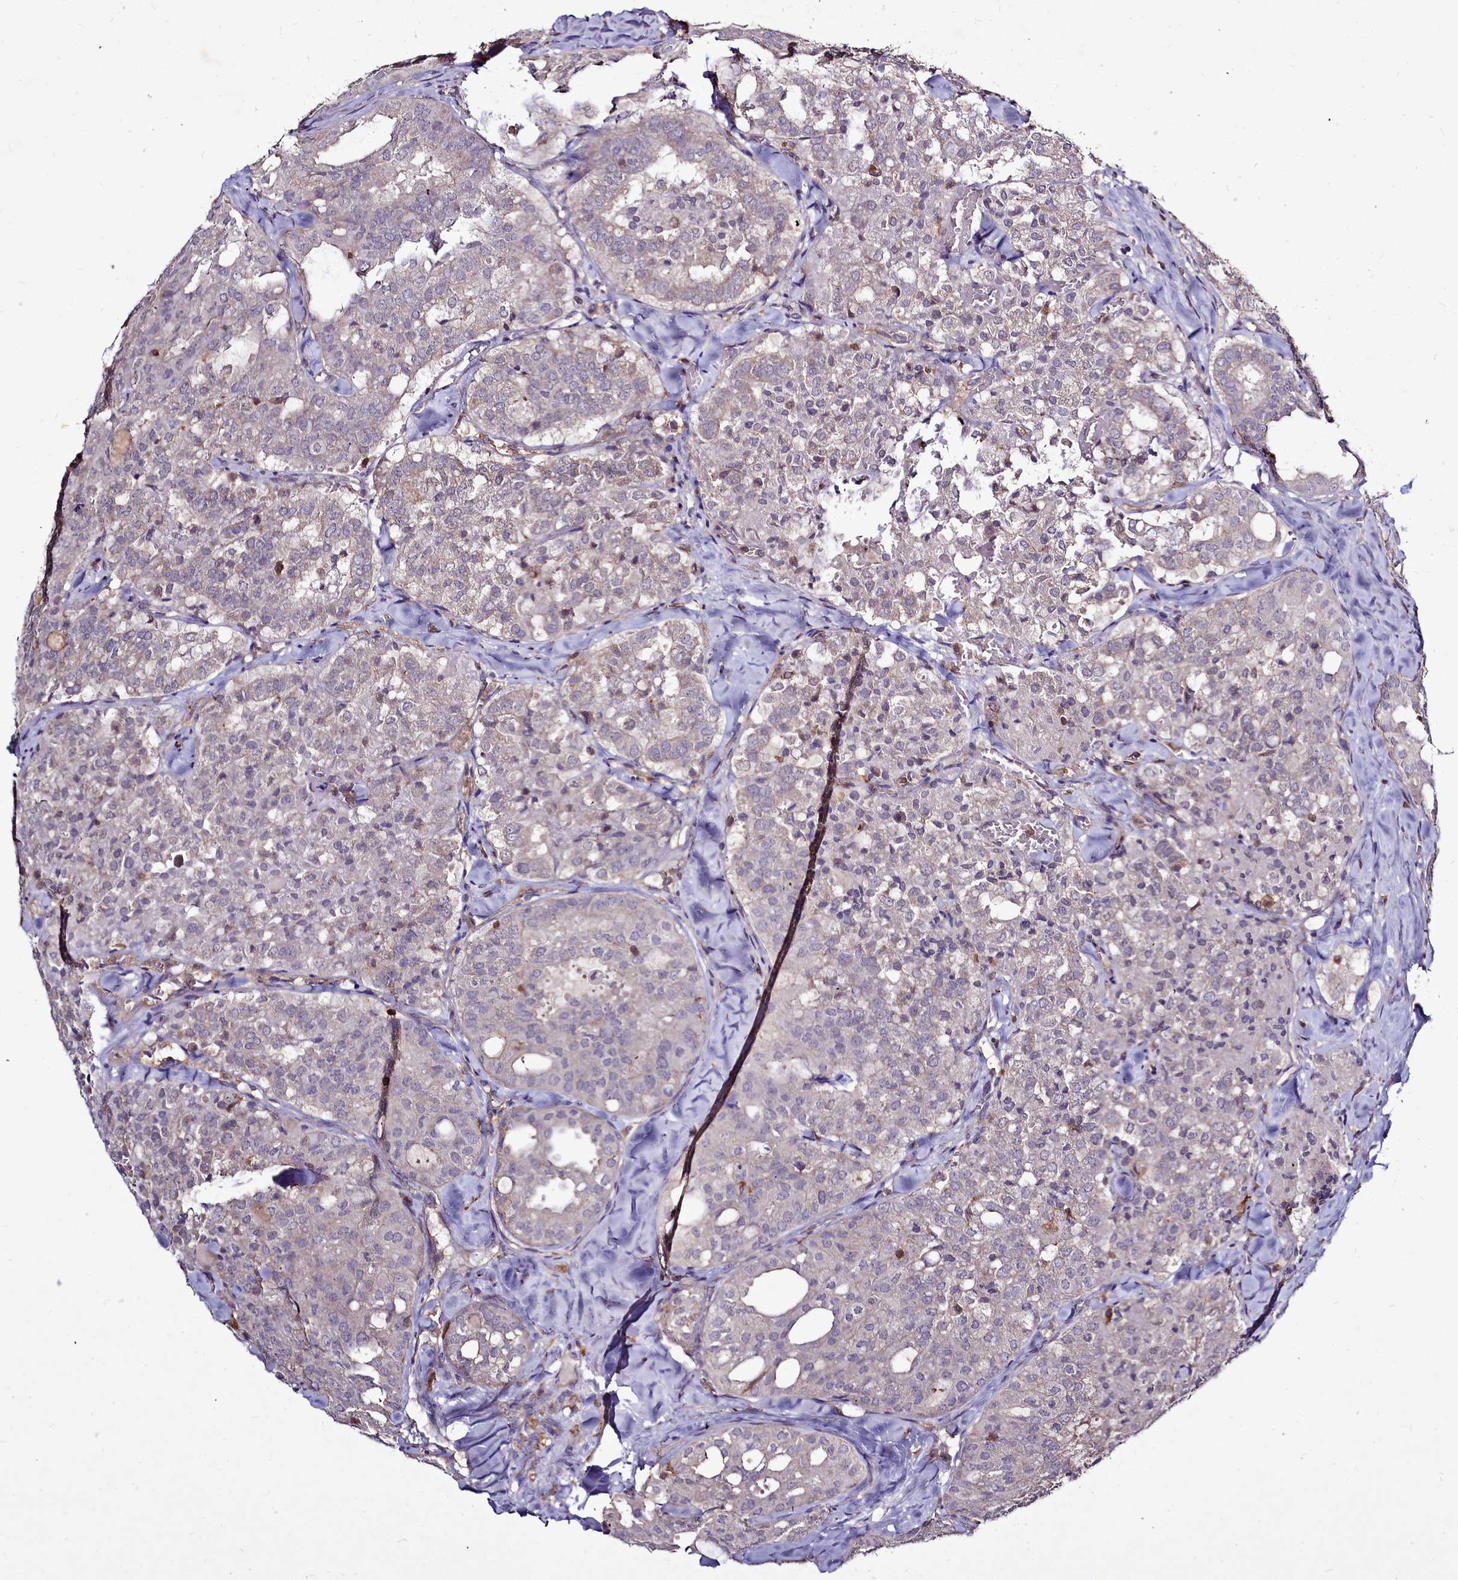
{"staining": {"intensity": "negative", "quantity": "none", "location": "none"}, "tissue": "thyroid cancer", "cell_type": "Tumor cells", "image_type": "cancer", "snomed": [{"axis": "morphology", "description": "Follicular adenoma carcinoma, NOS"}, {"axis": "topography", "description": "Thyroid gland"}], "caption": "Tumor cells are negative for brown protein staining in thyroid cancer.", "gene": "NCKAP1L", "patient": {"sex": "male", "age": 75}}